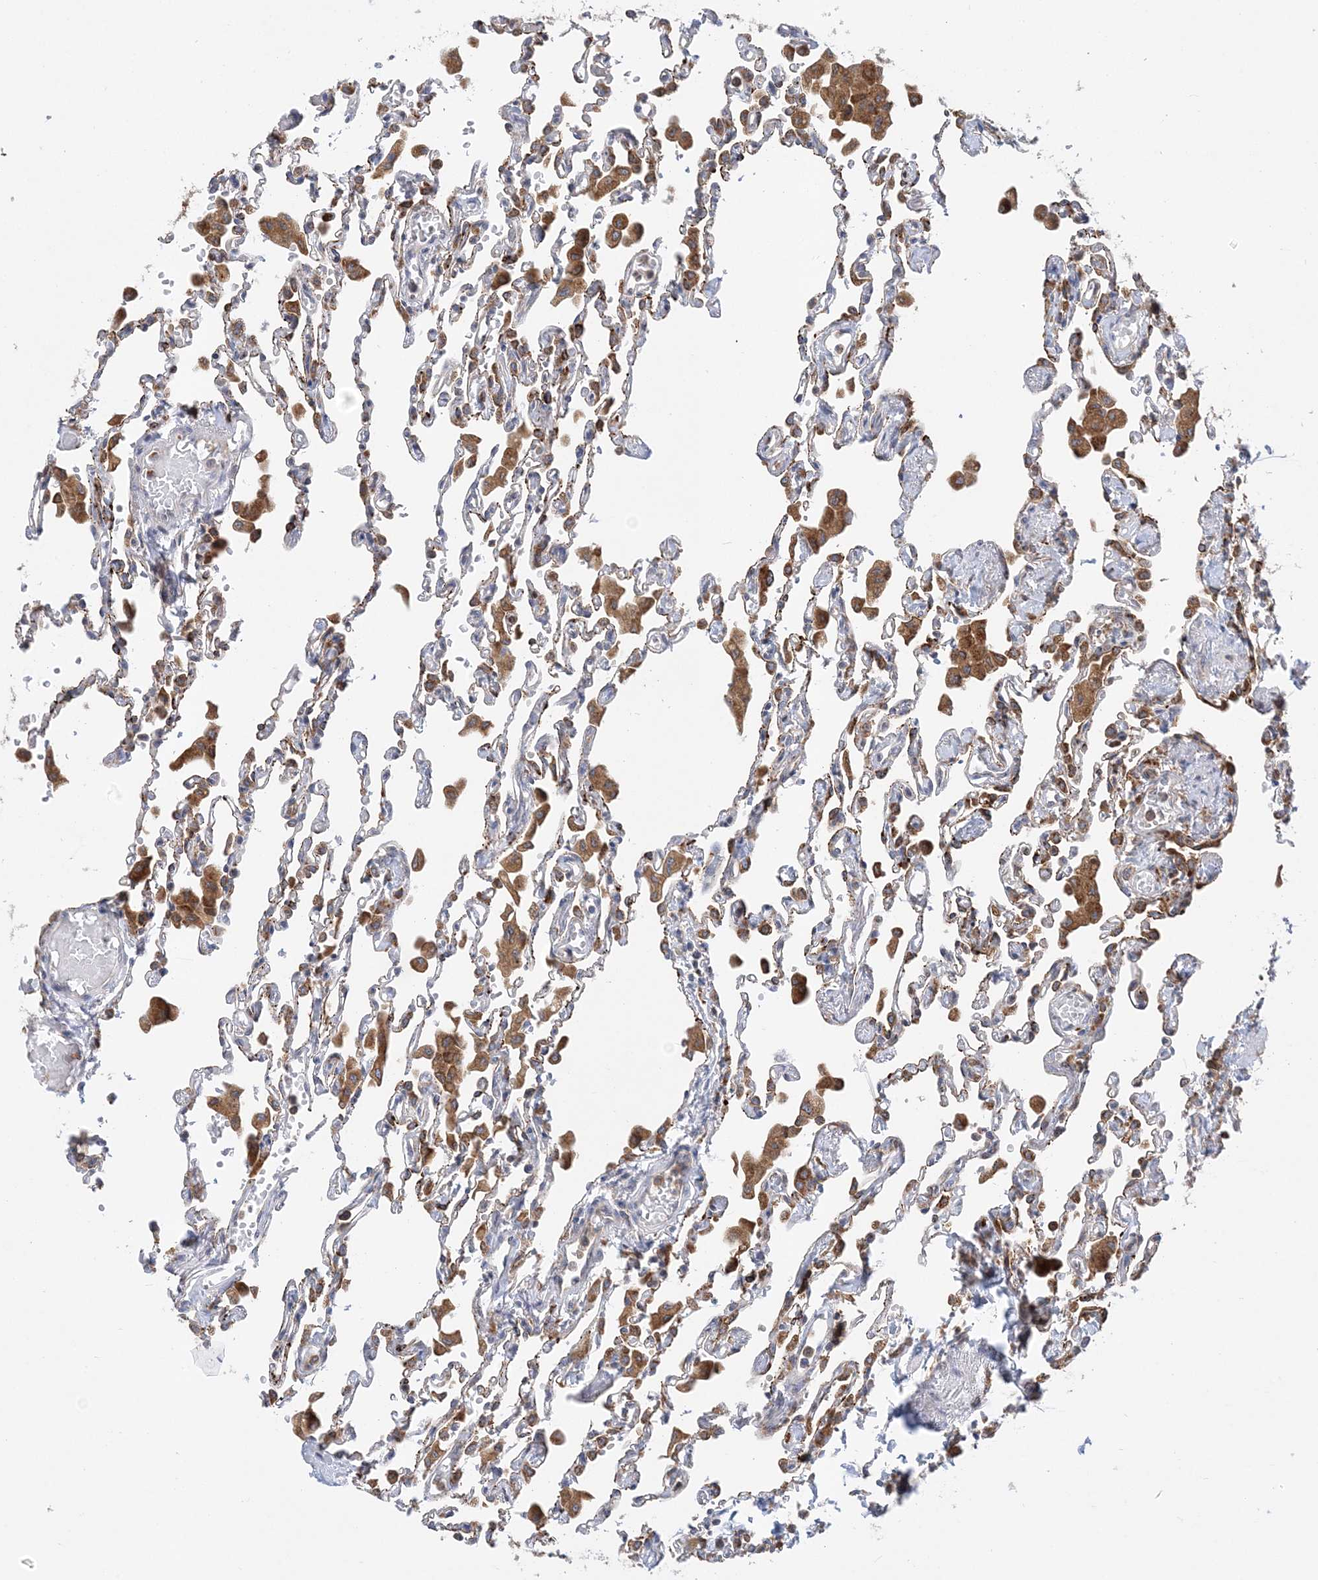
{"staining": {"intensity": "moderate", "quantity": "<25%", "location": "cytoplasmic/membranous"}, "tissue": "lung", "cell_type": "Alveolar cells", "image_type": "normal", "snomed": [{"axis": "morphology", "description": "Normal tissue, NOS"}, {"axis": "topography", "description": "Bronchus"}, {"axis": "topography", "description": "Lung"}], "caption": "Lung stained with DAB IHC reveals low levels of moderate cytoplasmic/membranous staining in about <25% of alveolar cells.", "gene": "LARP4B", "patient": {"sex": "female", "age": 49}}